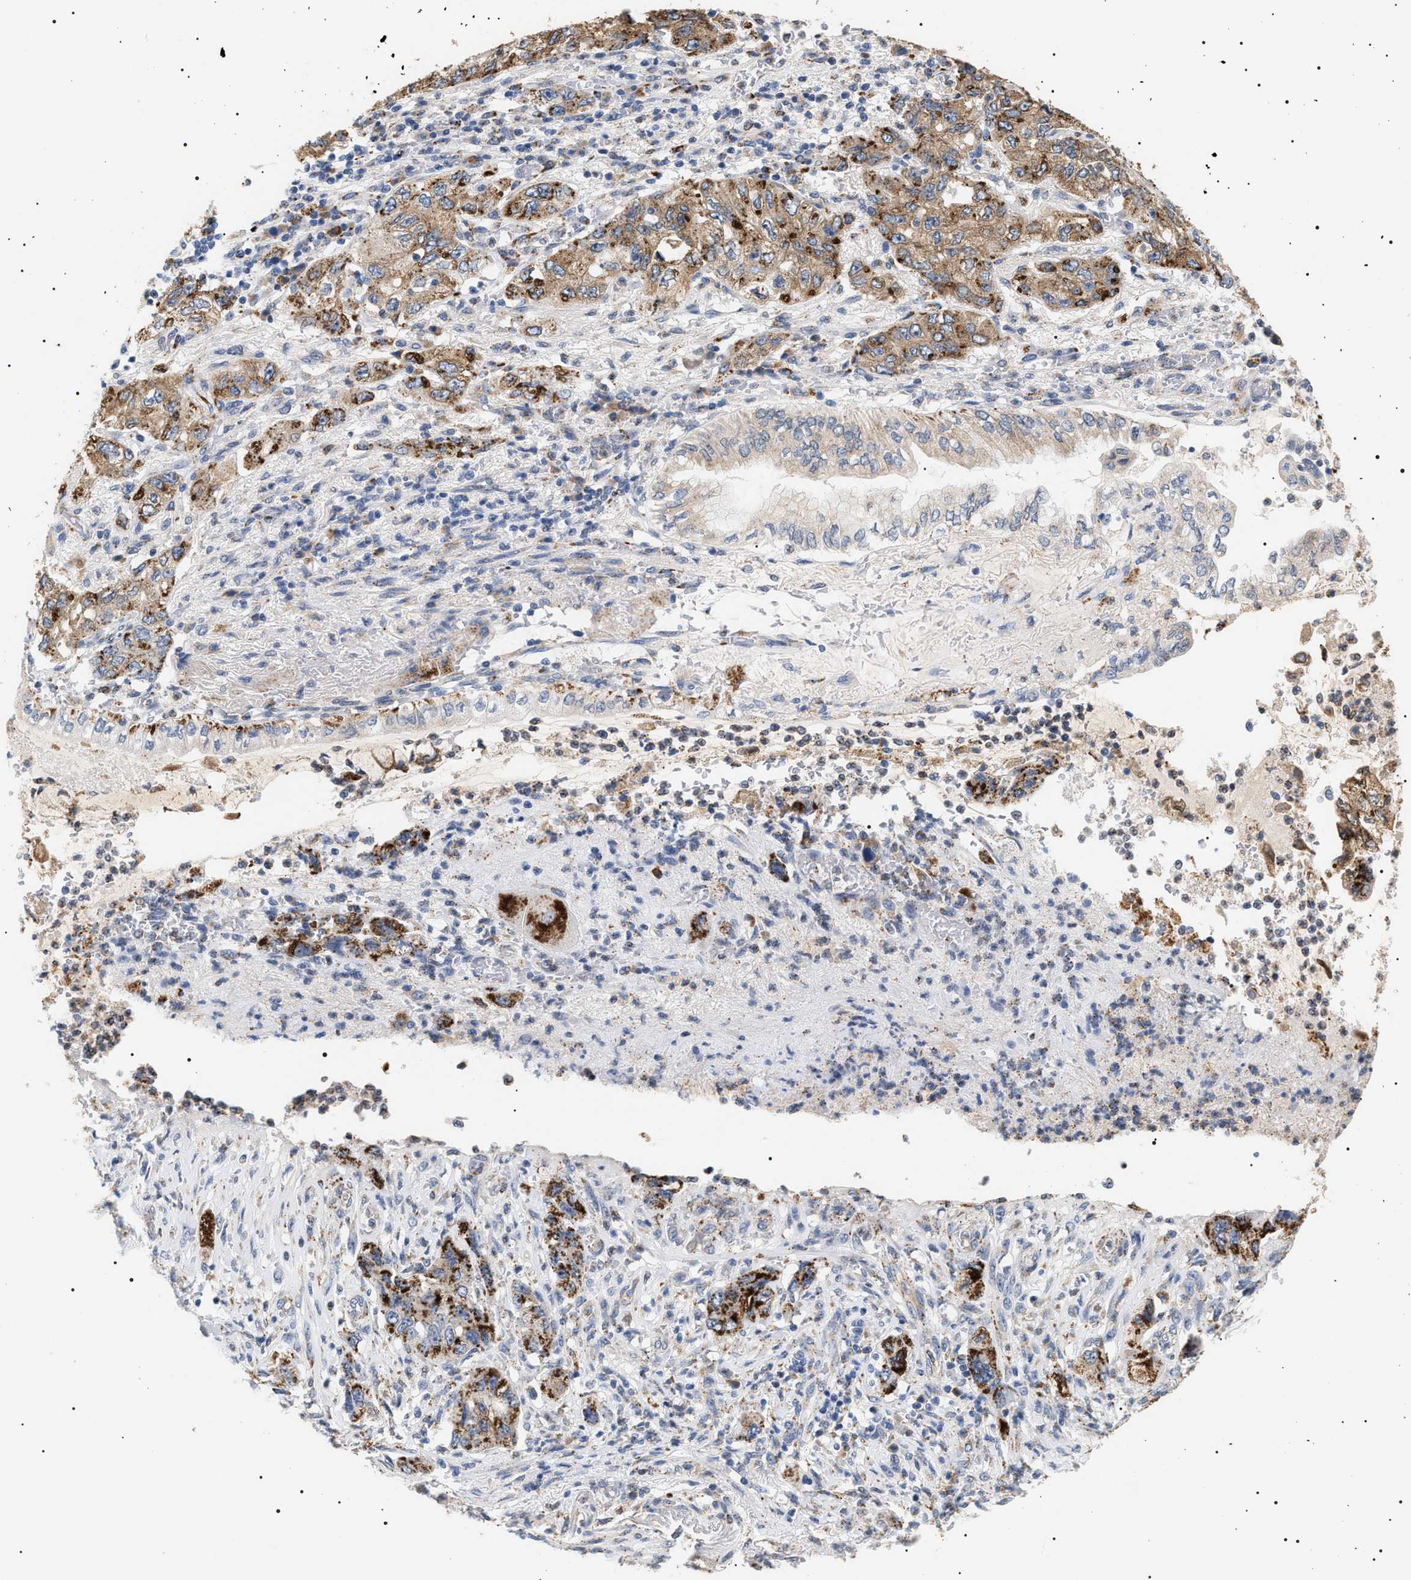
{"staining": {"intensity": "strong", "quantity": "25%-75%", "location": "cytoplasmic/membranous"}, "tissue": "pancreatic cancer", "cell_type": "Tumor cells", "image_type": "cancer", "snomed": [{"axis": "morphology", "description": "Adenocarcinoma, NOS"}, {"axis": "topography", "description": "Pancreas"}], "caption": "Brown immunohistochemical staining in pancreatic adenocarcinoma shows strong cytoplasmic/membranous staining in about 25%-75% of tumor cells.", "gene": "HSD17B11", "patient": {"sex": "female", "age": 73}}